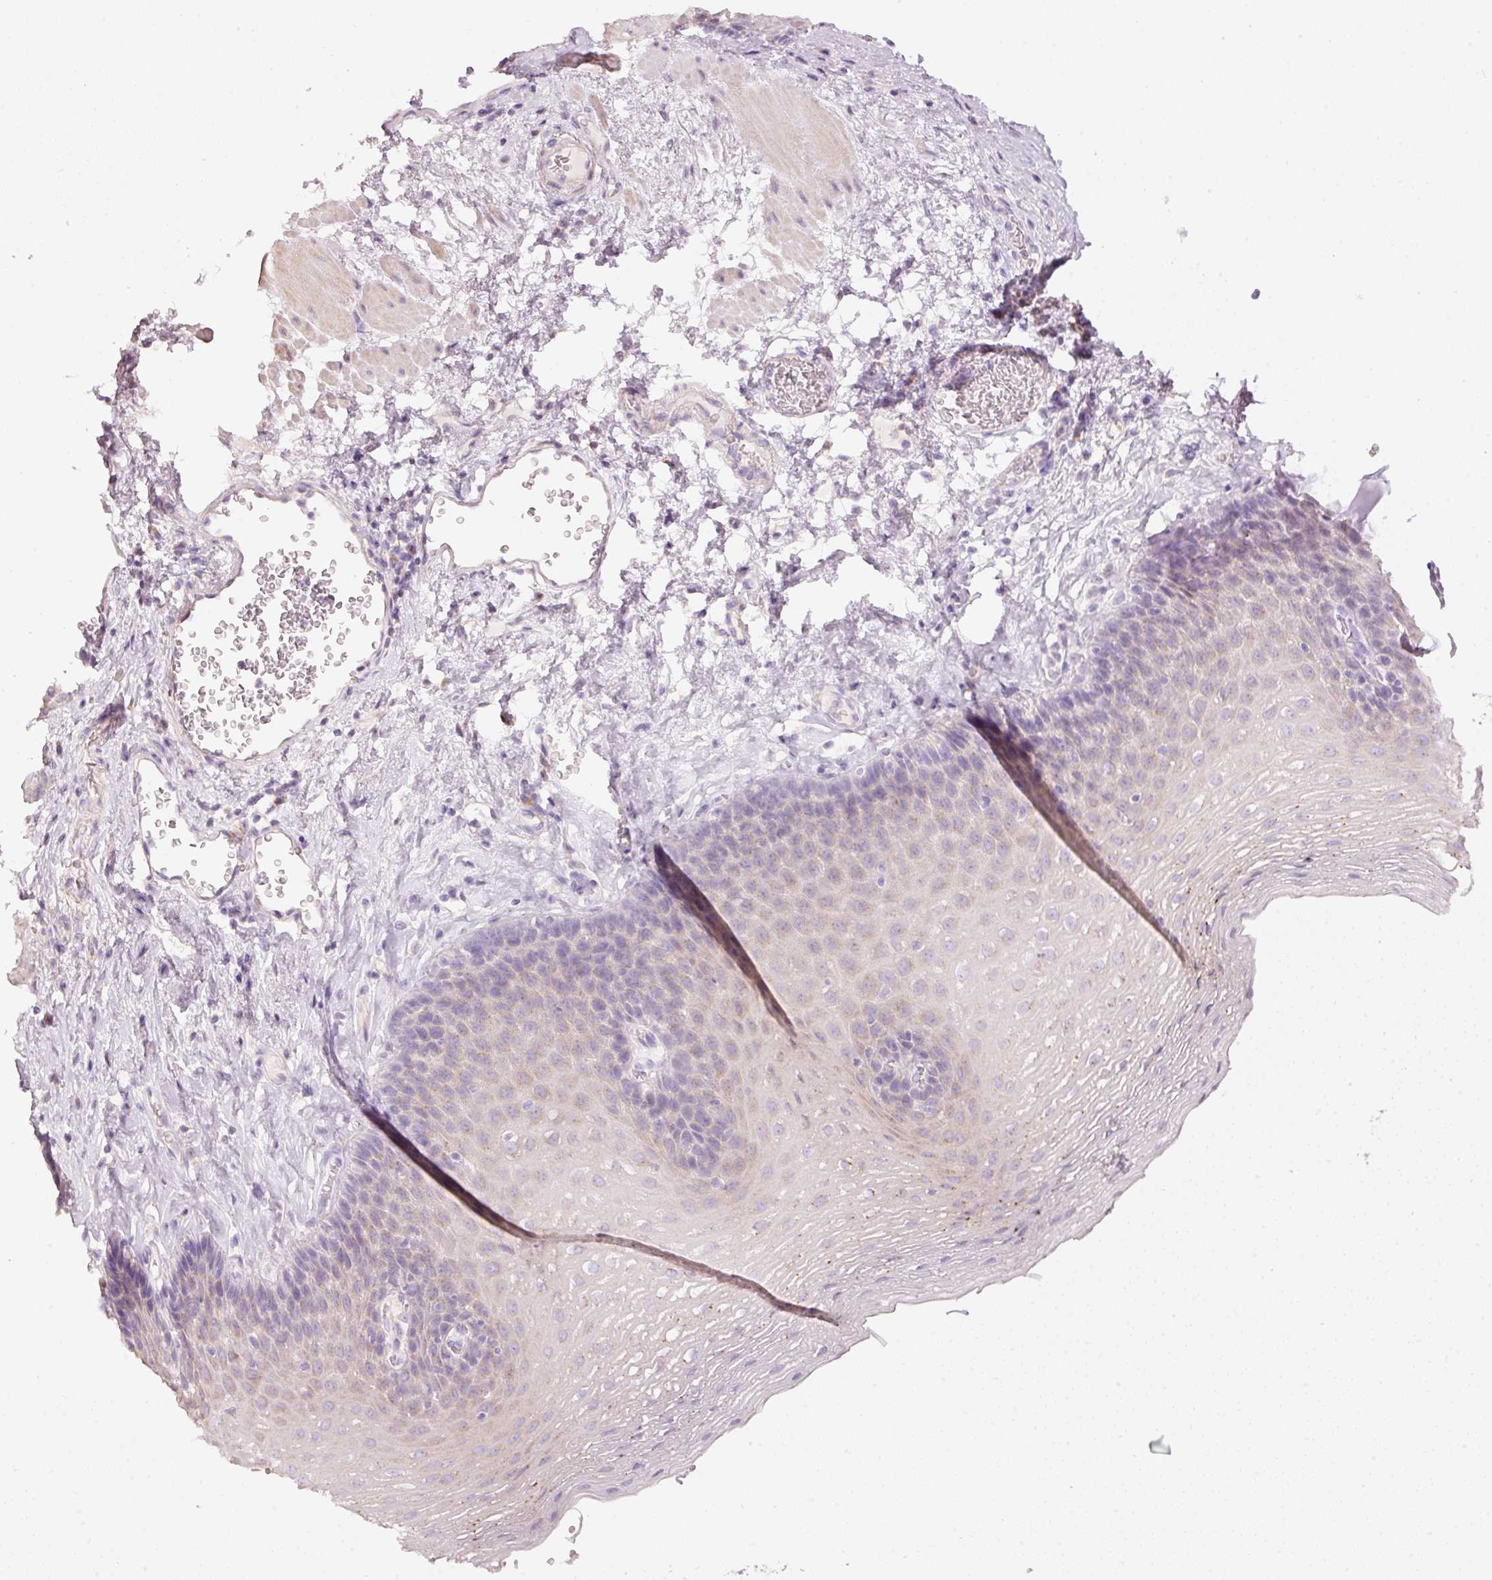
{"staining": {"intensity": "negative", "quantity": "none", "location": "none"}, "tissue": "esophagus", "cell_type": "Squamous epithelial cells", "image_type": "normal", "snomed": [{"axis": "morphology", "description": "Normal tissue, NOS"}, {"axis": "topography", "description": "Esophagus"}], "caption": "Esophagus stained for a protein using immunohistochemistry shows no staining squamous epithelial cells.", "gene": "PDXDC1", "patient": {"sex": "female", "age": 66}}